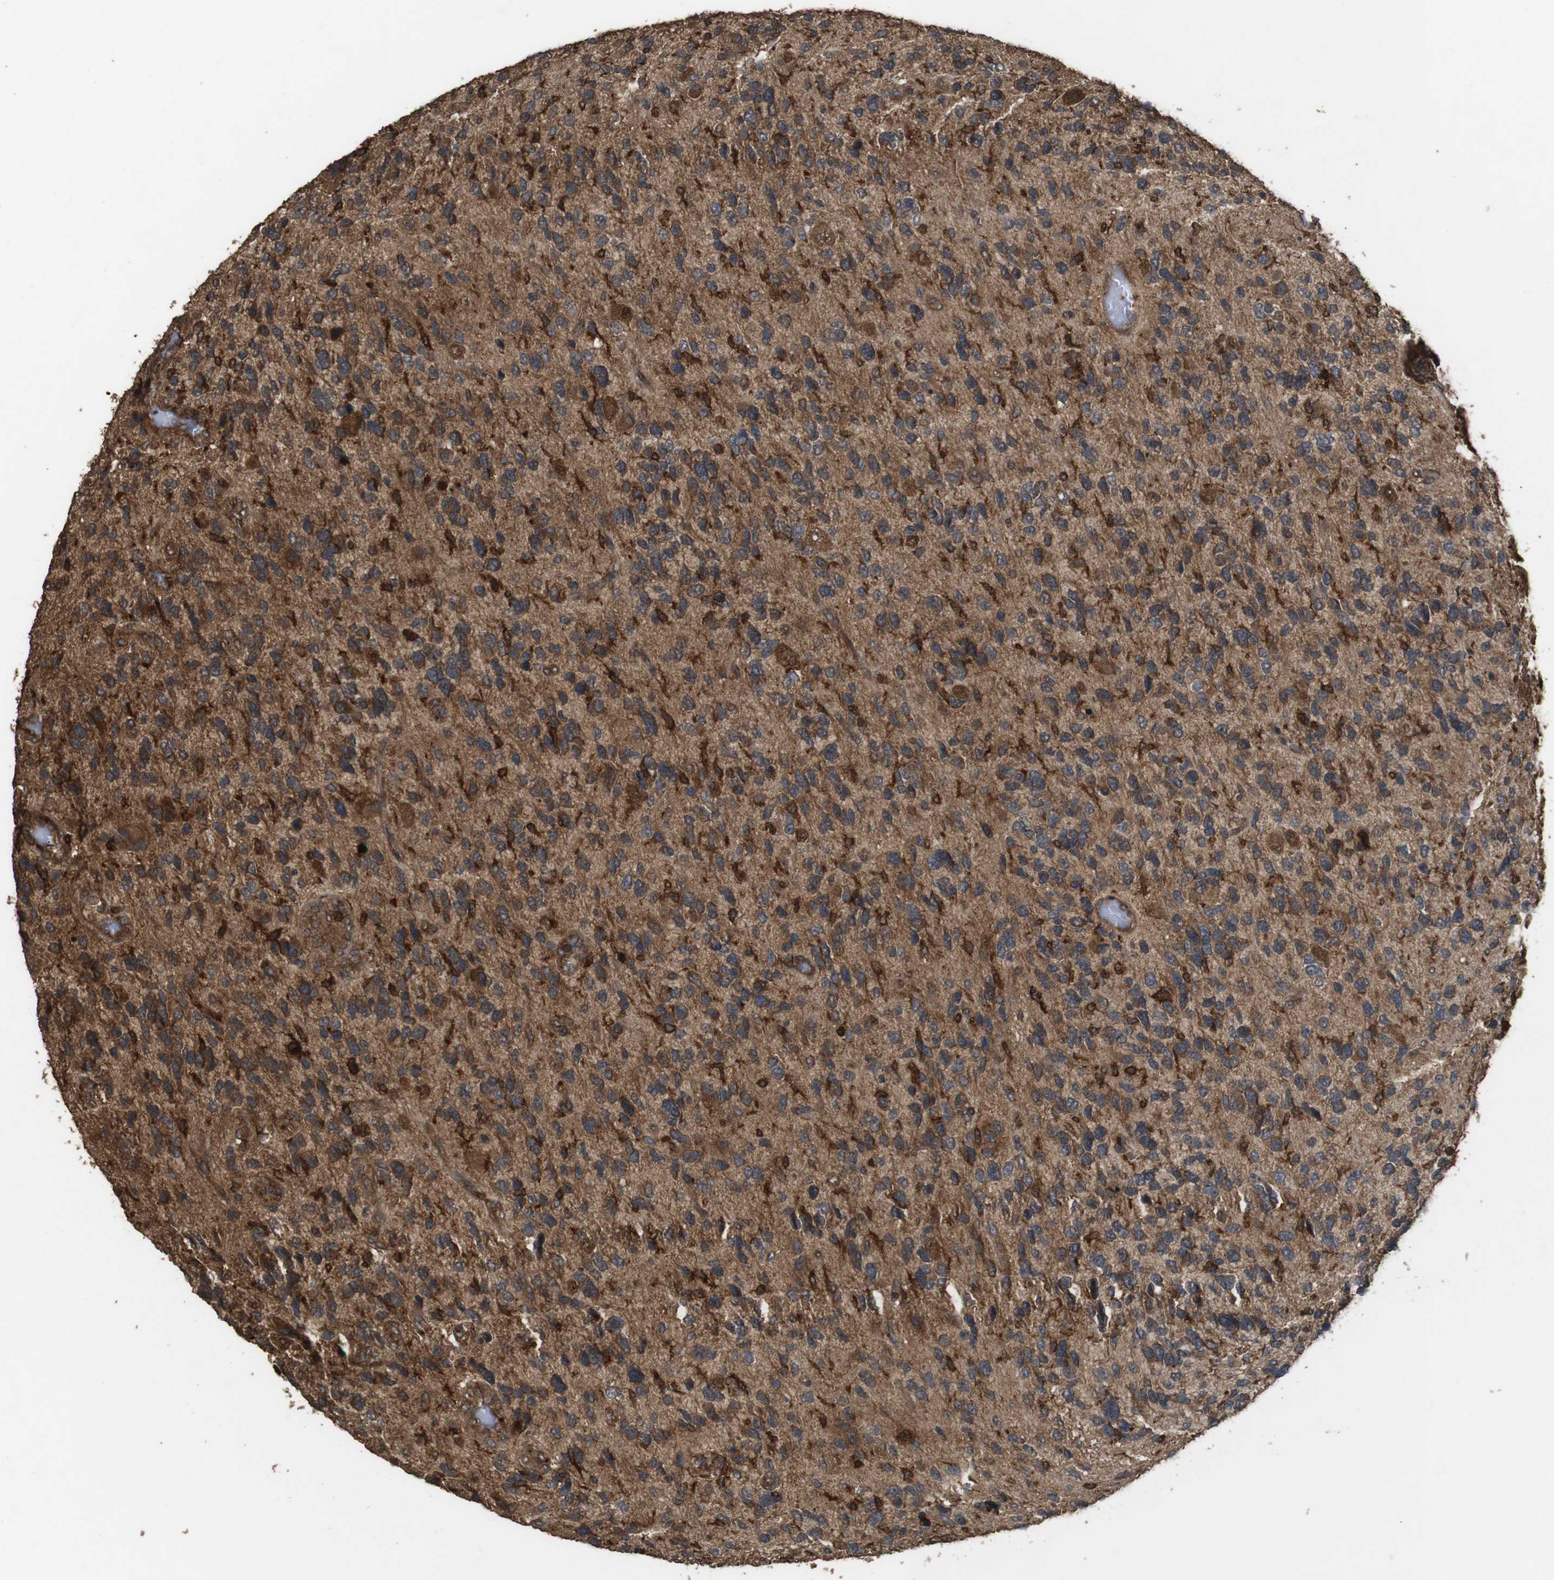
{"staining": {"intensity": "strong", "quantity": "25%-75%", "location": "cytoplasmic/membranous"}, "tissue": "glioma", "cell_type": "Tumor cells", "image_type": "cancer", "snomed": [{"axis": "morphology", "description": "Glioma, malignant, High grade"}, {"axis": "topography", "description": "Brain"}], "caption": "Malignant high-grade glioma stained for a protein exhibits strong cytoplasmic/membranous positivity in tumor cells.", "gene": "BAG4", "patient": {"sex": "female", "age": 58}}